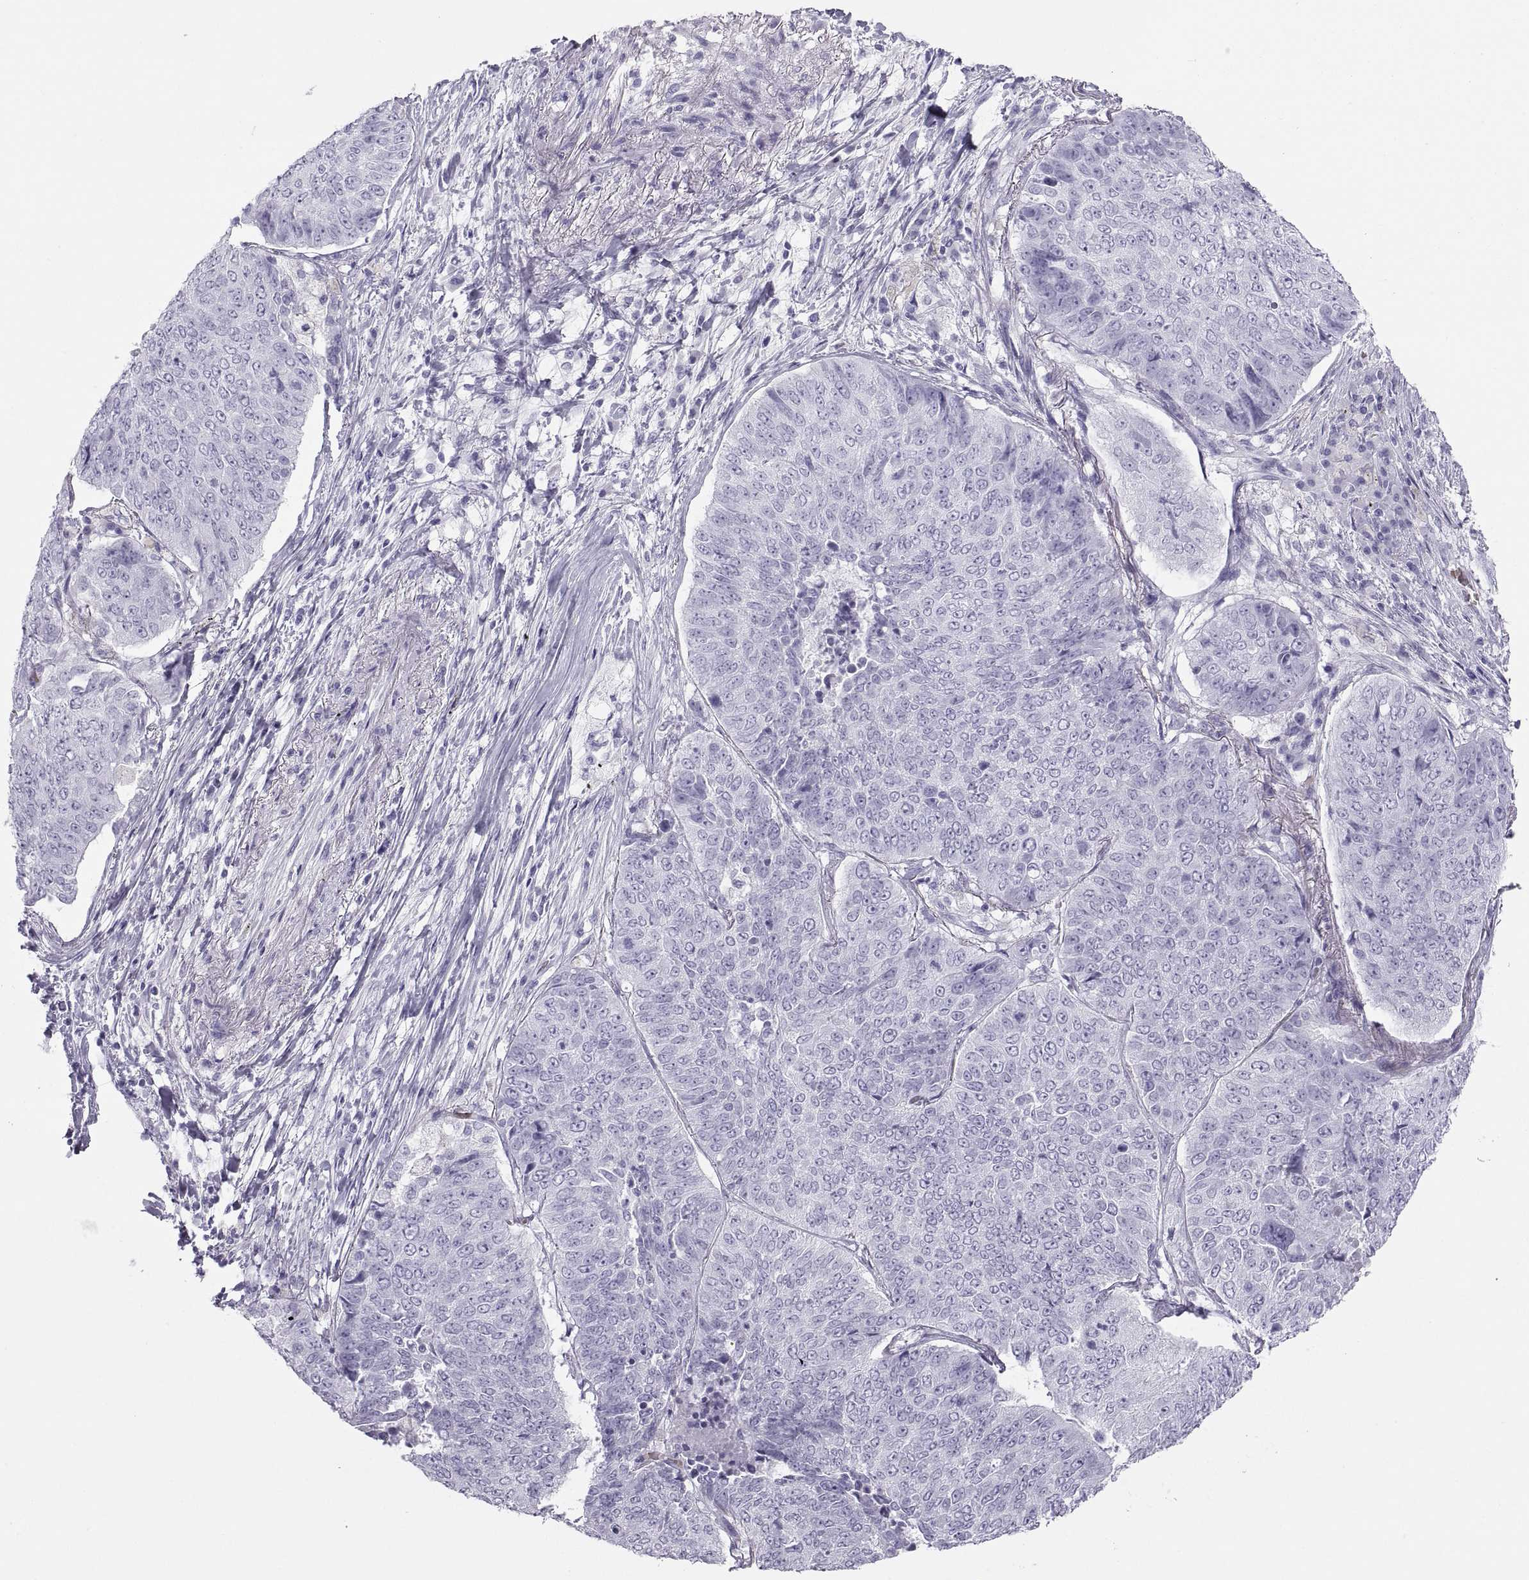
{"staining": {"intensity": "negative", "quantity": "none", "location": "none"}, "tissue": "lung cancer", "cell_type": "Tumor cells", "image_type": "cancer", "snomed": [{"axis": "morphology", "description": "Normal tissue, NOS"}, {"axis": "morphology", "description": "Squamous cell carcinoma, NOS"}, {"axis": "topography", "description": "Bronchus"}, {"axis": "topography", "description": "Lung"}], "caption": "The immunohistochemistry photomicrograph has no significant positivity in tumor cells of squamous cell carcinoma (lung) tissue.", "gene": "SEMG1", "patient": {"sex": "male", "age": 64}}